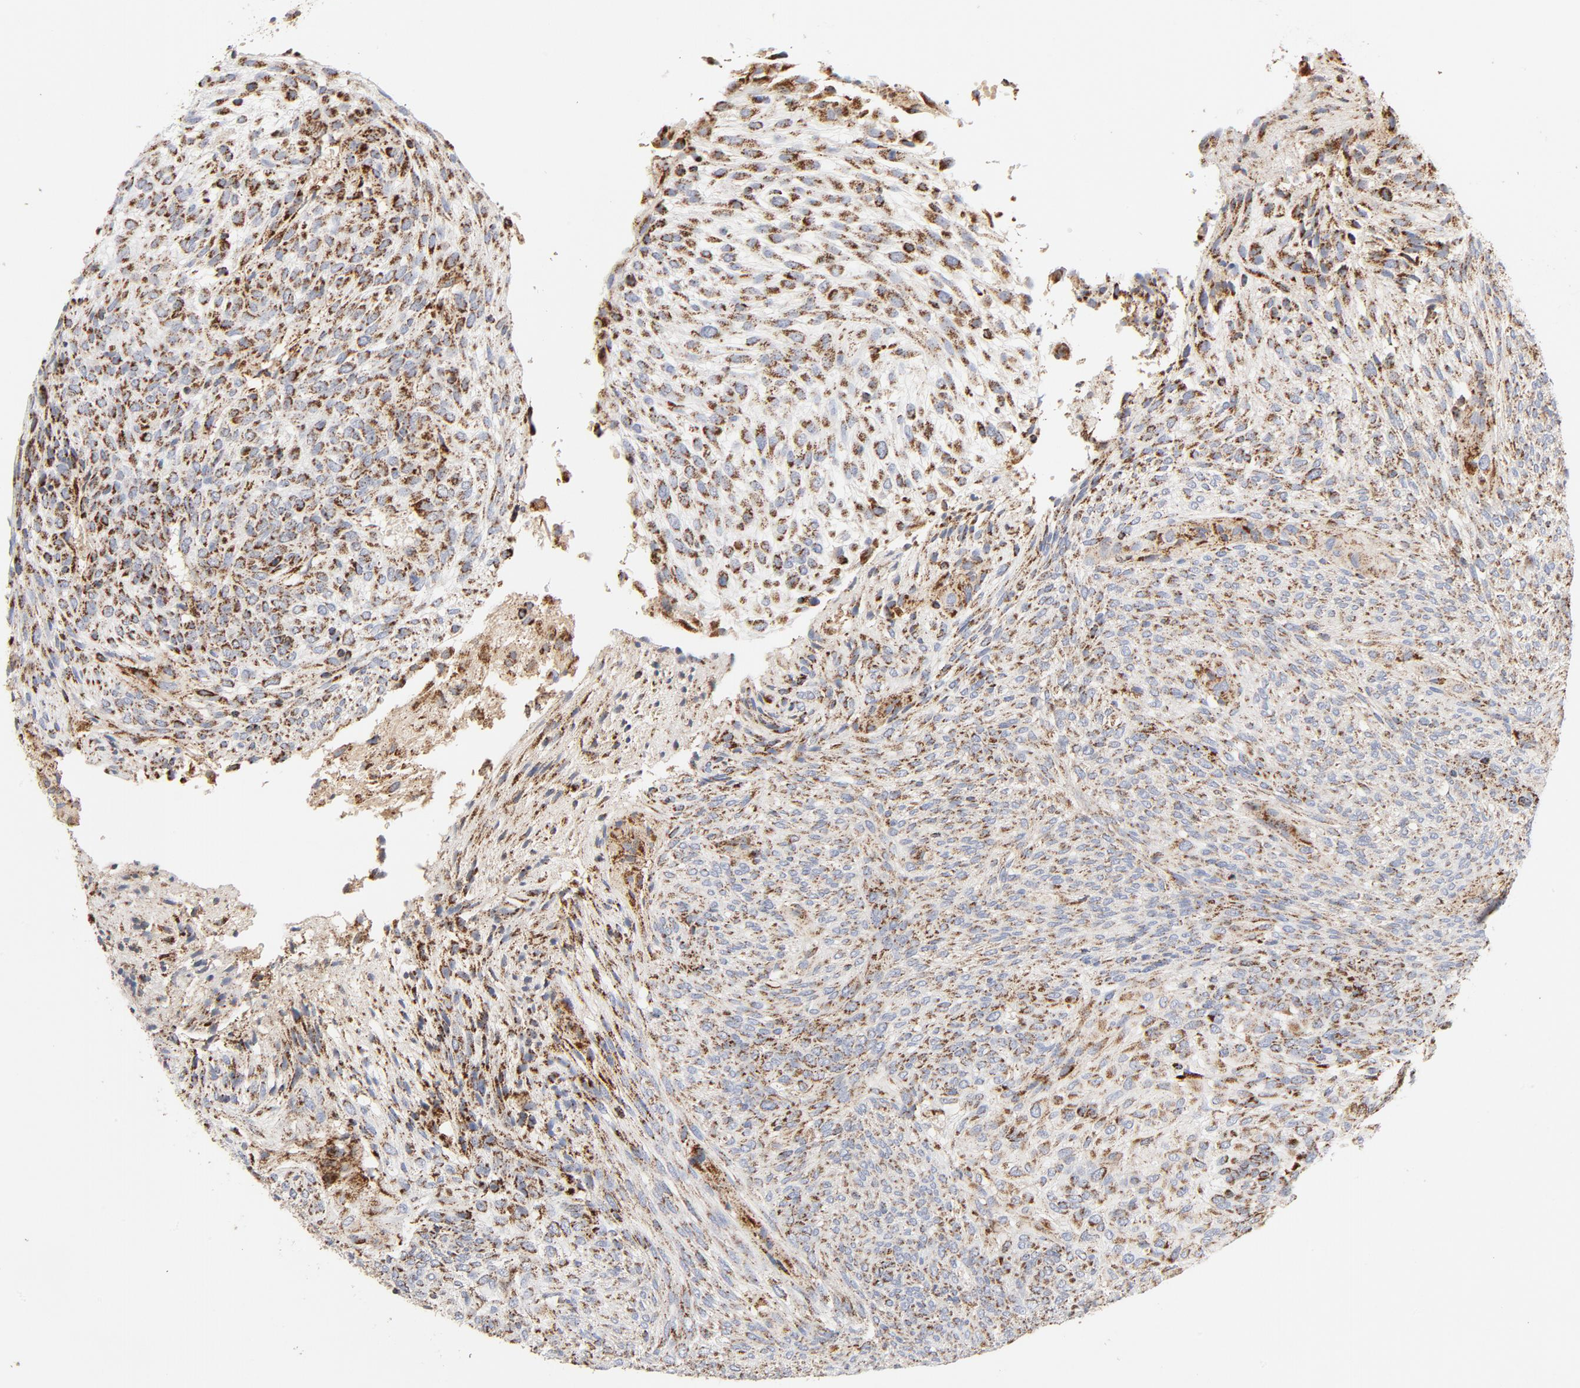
{"staining": {"intensity": "strong", "quantity": ">75%", "location": "cytoplasmic/membranous"}, "tissue": "glioma", "cell_type": "Tumor cells", "image_type": "cancer", "snomed": [{"axis": "morphology", "description": "Glioma, malignant, High grade"}, {"axis": "topography", "description": "Cerebral cortex"}], "caption": "Protein expression analysis of high-grade glioma (malignant) shows strong cytoplasmic/membranous staining in approximately >75% of tumor cells.", "gene": "PCNX4", "patient": {"sex": "female", "age": 55}}